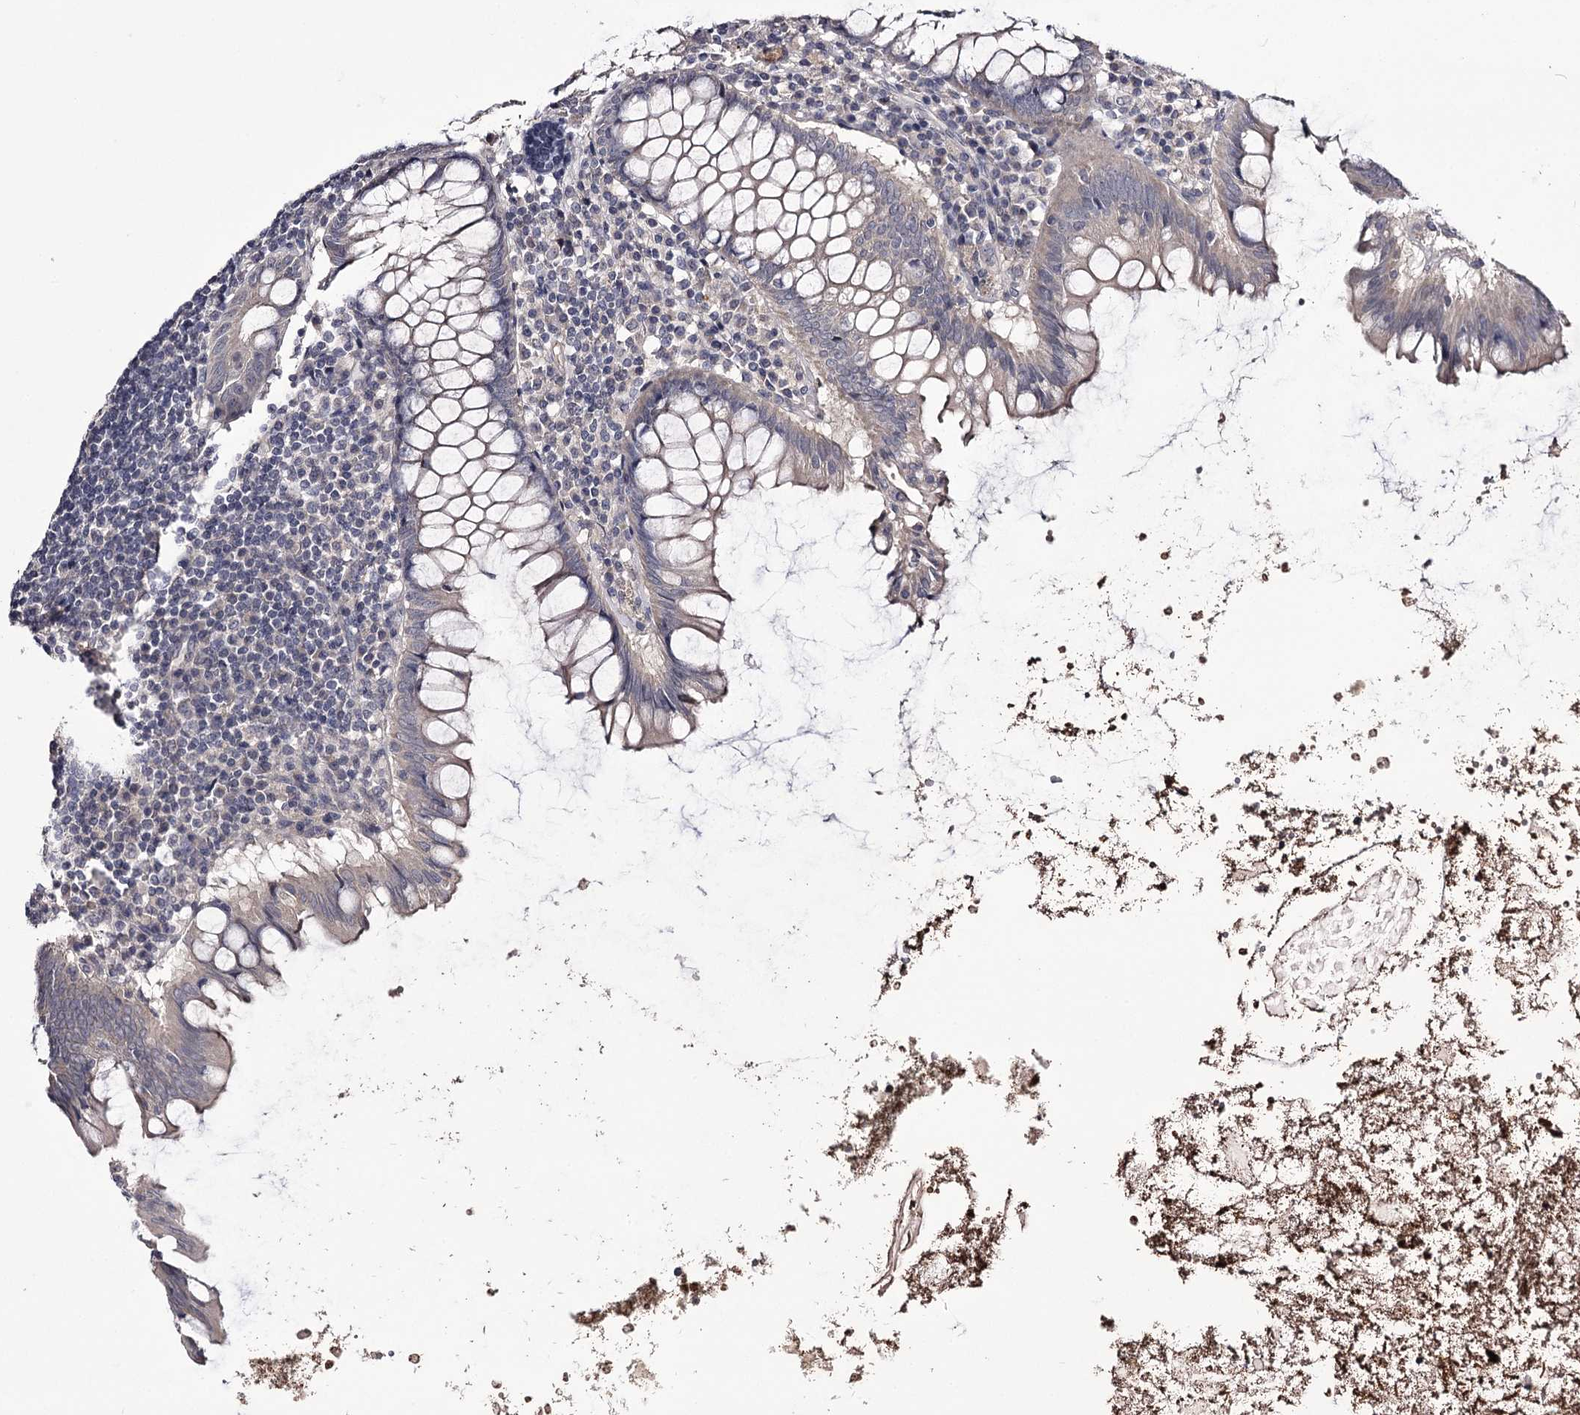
{"staining": {"intensity": "moderate", "quantity": "<25%", "location": "cytoplasmic/membranous"}, "tissue": "appendix", "cell_type": "Glandular cells", "image_type": "normal", "snomed": [{"axis": "morphology", "description": "Normal tissue, NOS"}, {"axis": "topography", "description": "Appendix"}], "caption": "Immunohistochemistry (IHC) image of benign human appendix stained for a protein (brown), which displays low levels of moderate cytoplasmic/membranous staining in approximately <25% of glandular cells.", "gene": "PRM2", "patient": {"sex": "female", "age": 54}}